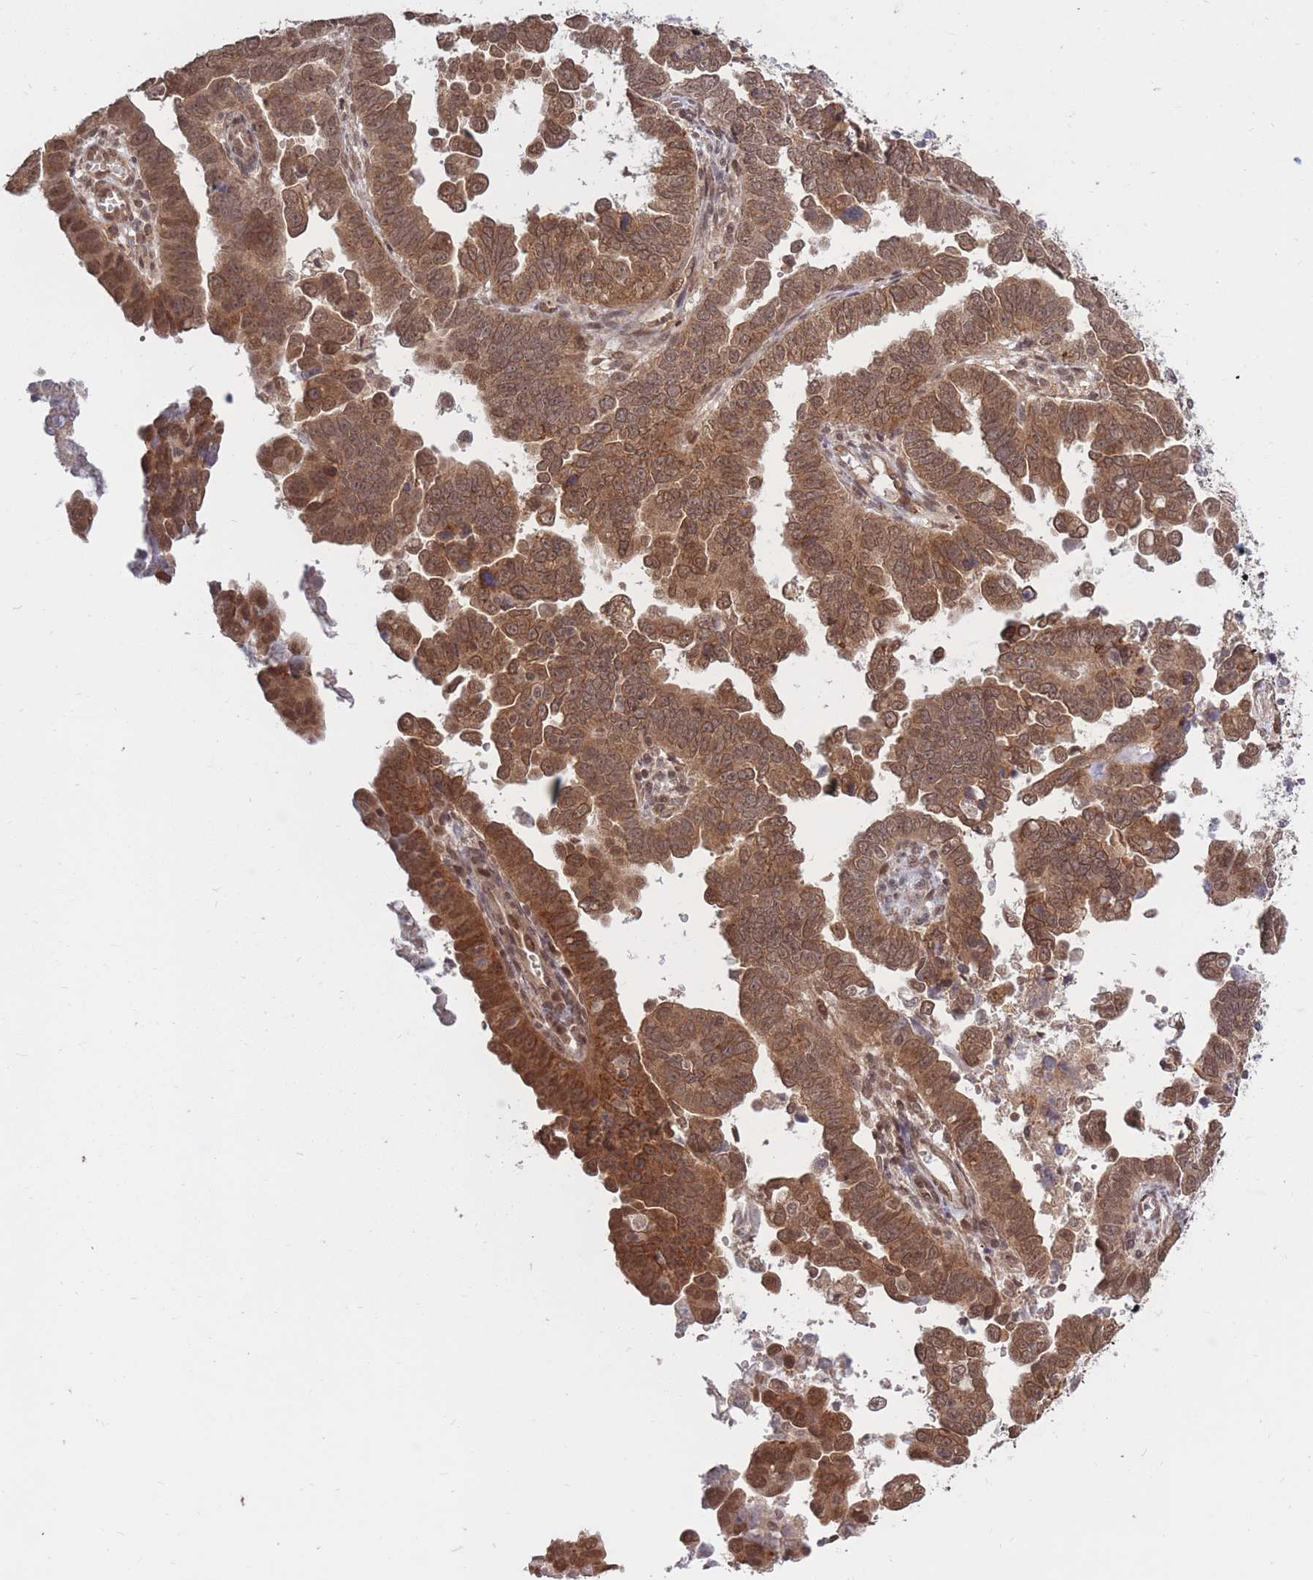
{"staining": {"intensity": "moderate", "quantity": ">75%", "location": "cytoplasmic/membranous,nuclear"}, "tissue": "endometrial cancer", "cell_type": "Tumor cells", "image_type": "cancer", "snomed": [{"axis": "morphology", "description": "Adenocarcinoma, NOS"}, {"axis": "topography", "description": "Endometrium"}], "caption": "Endometrial cancer stained with a protein marker reveals moderate staining in tumor cells.", "gene": "SRA1", "patient": {"sex": "female", "age": 75}}